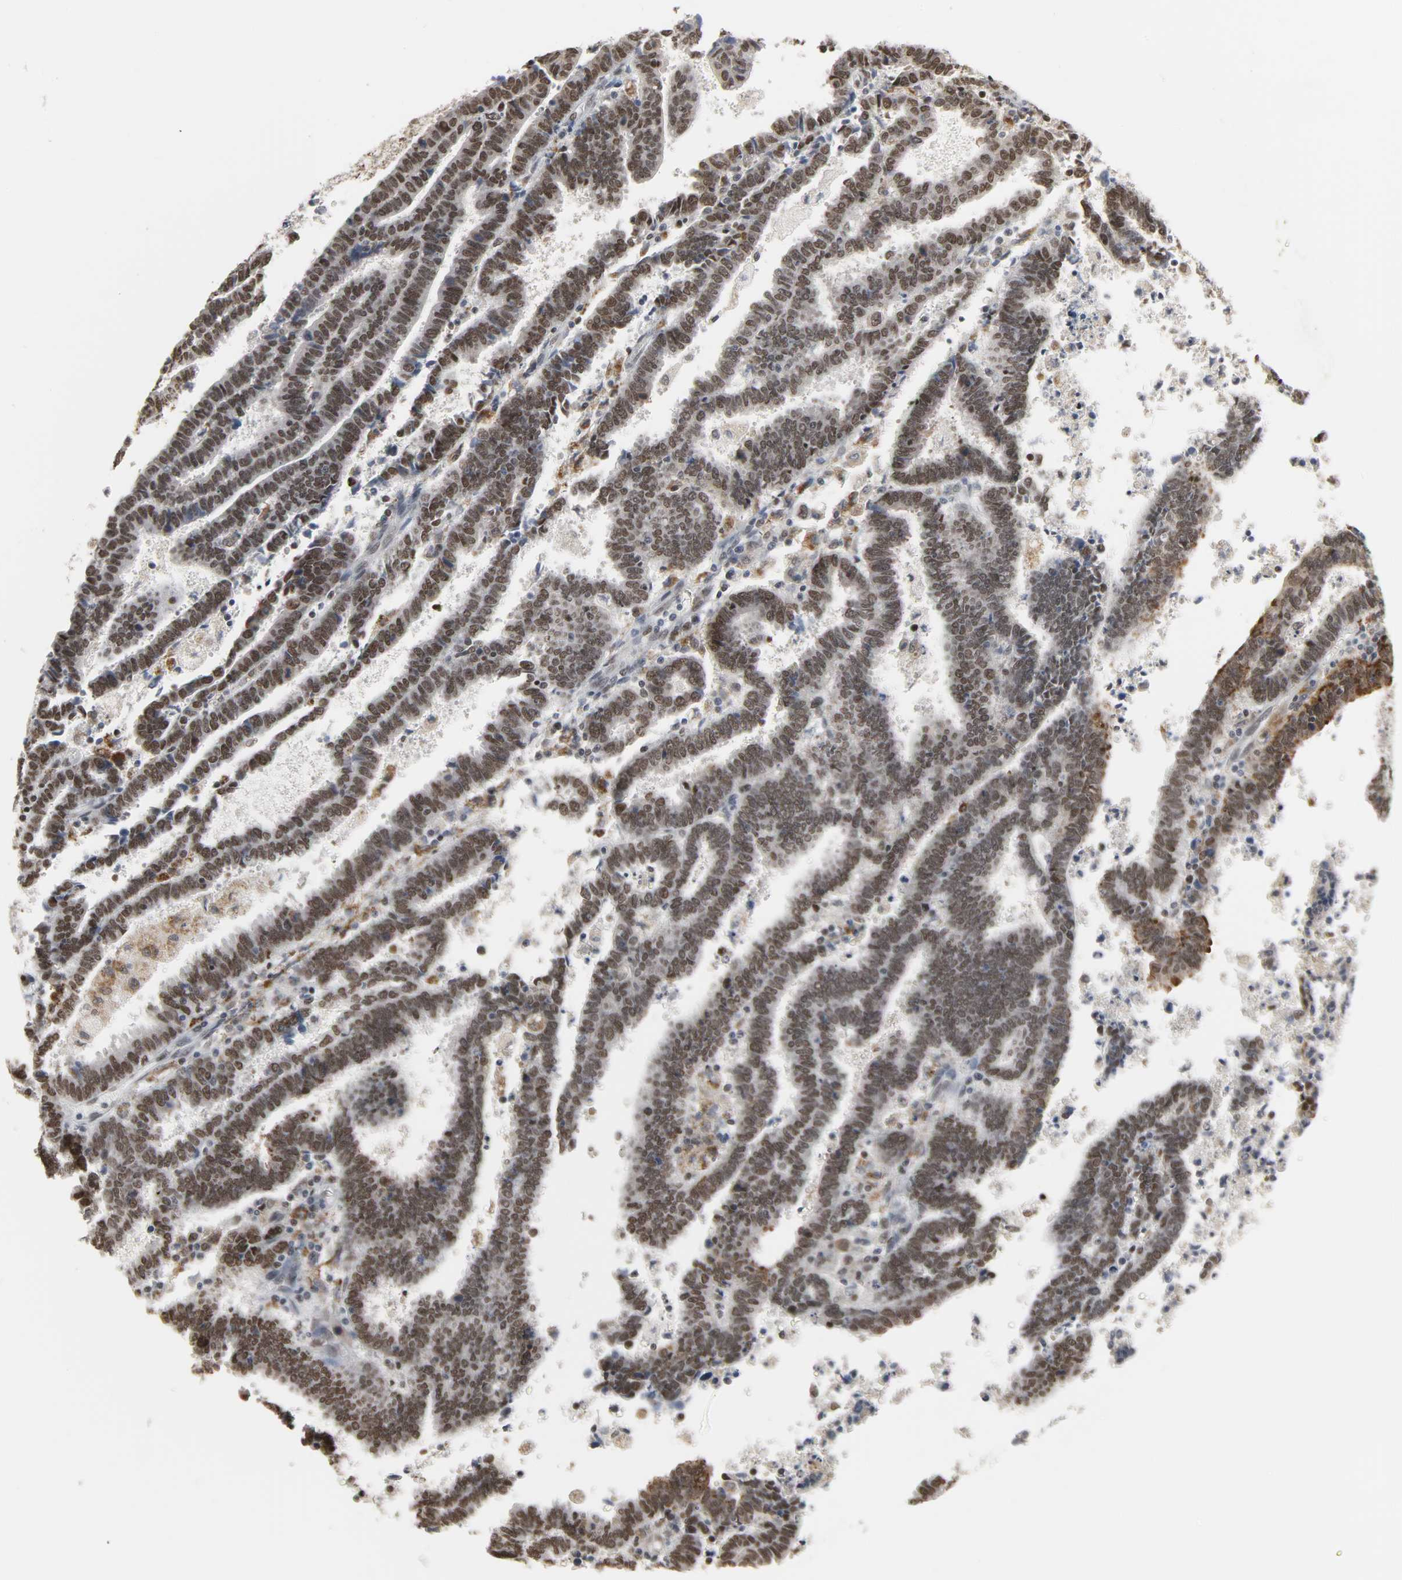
{"staining": {"intensity": "moderate", "quantity": ">75%", "location": "nuclear"}, "tissue": "endometrial cancer", "cell_type": "Tumor cells", "image_type": "cancer", "snomed": [{"axis": "morphology", "description": "Adenocarcinoma, NOS"}, {"axis": "topography", "description": "Uterus"}], "caption": "Adenocarcinoma (endometrial) tissue shows moderate nuclear positivity in approximately >75% of tumor cells", "gene": "DAZAP1", "patient": {"sex": "female", "age": 83}}